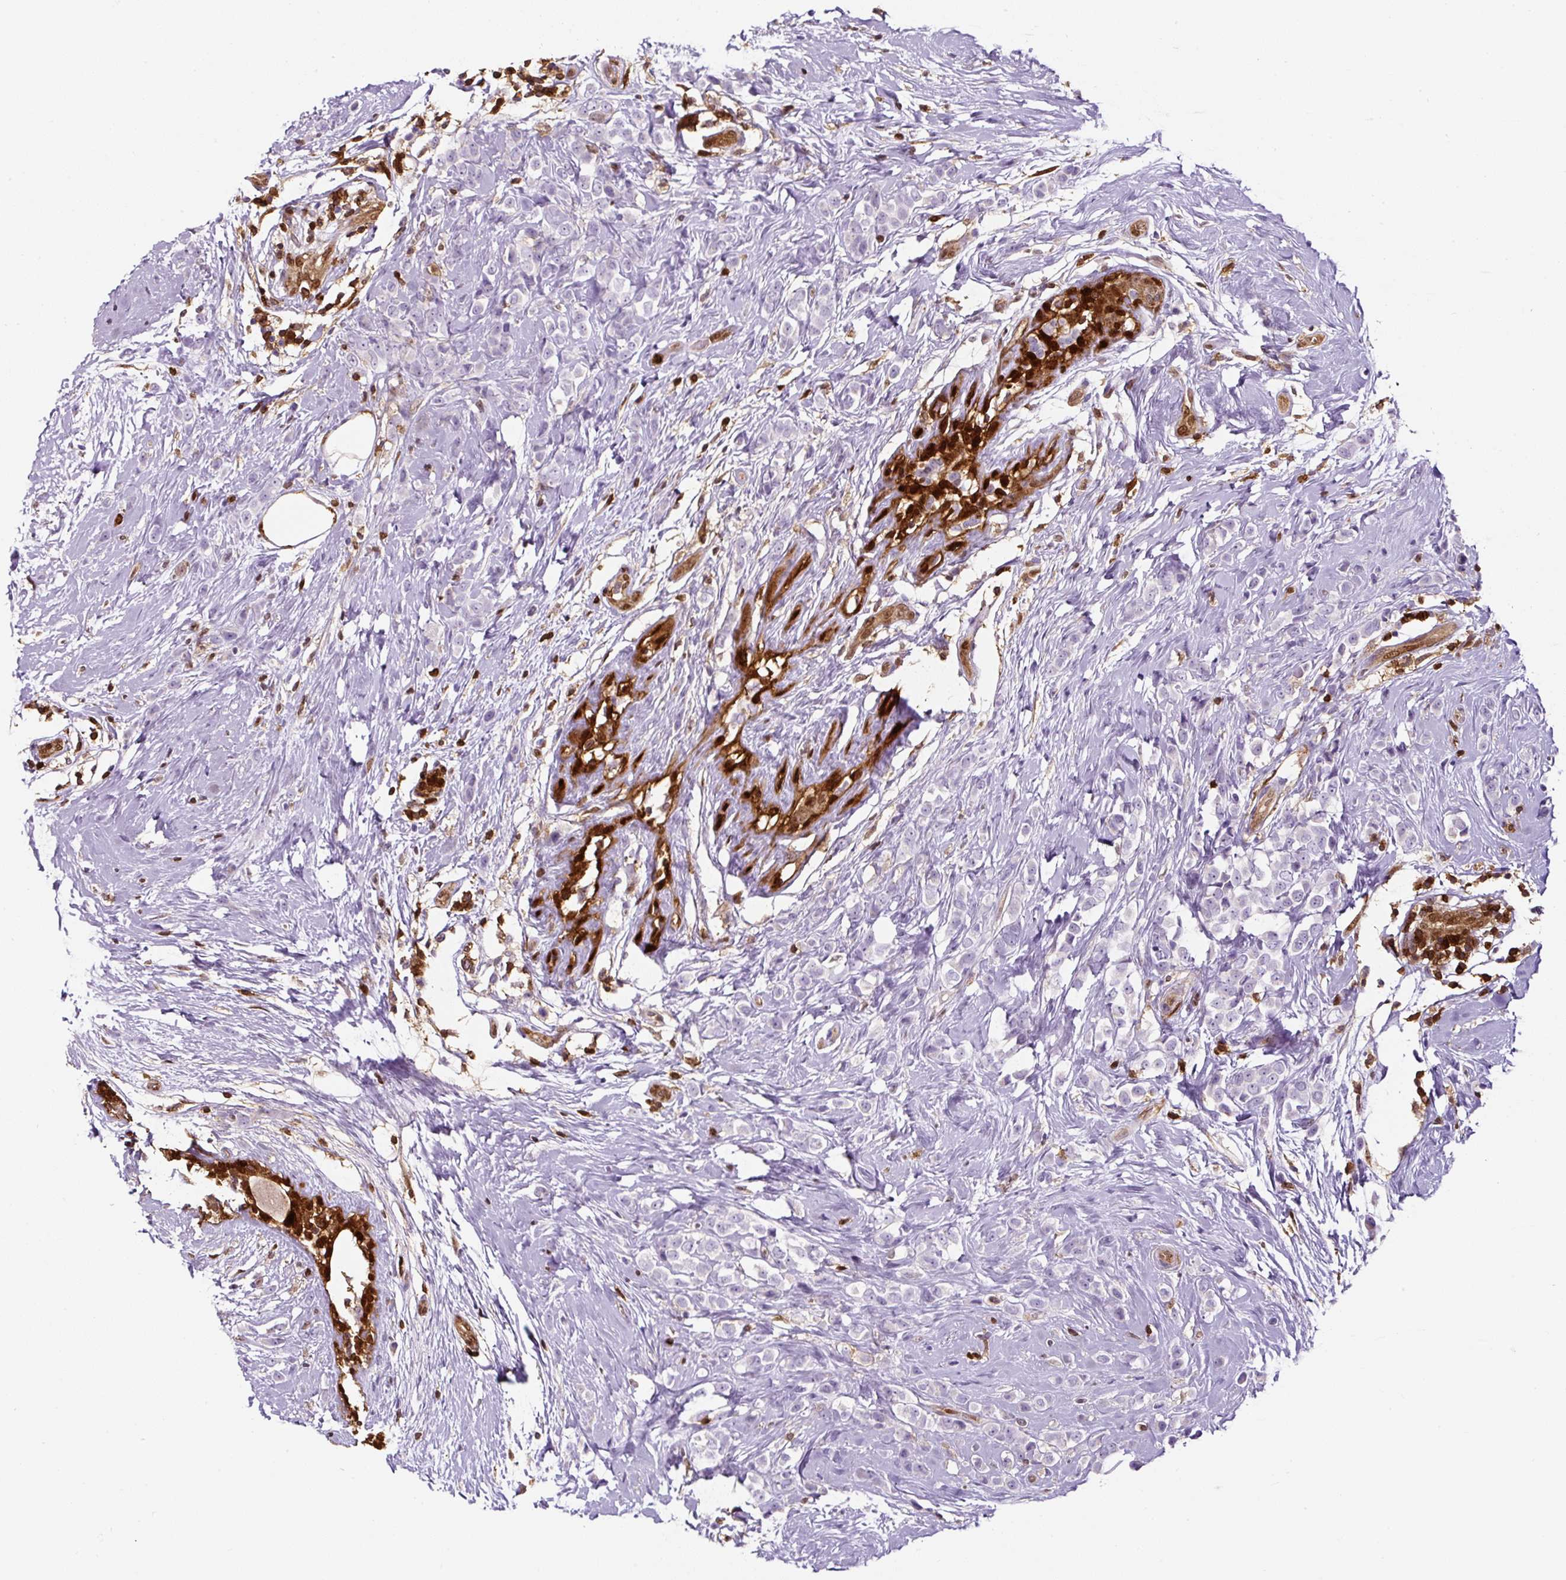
{"staining": {"intensity": "negative", "quantity": "none", "location": "none"}, "tissue": "breast cancer", "cell_type": "Tumor cells", "image_type": "cancer", "snomed": [{"axis": "morphology", "description": "Duct carcinoma"}, {"axis": "topography", "description": "Breast"}], "caption": "Immunohistochemistry of human breast cancer shows no staining in tumor cells.", "gene": "ANXA1", "patient": {"sex": "female", "age": 80}}